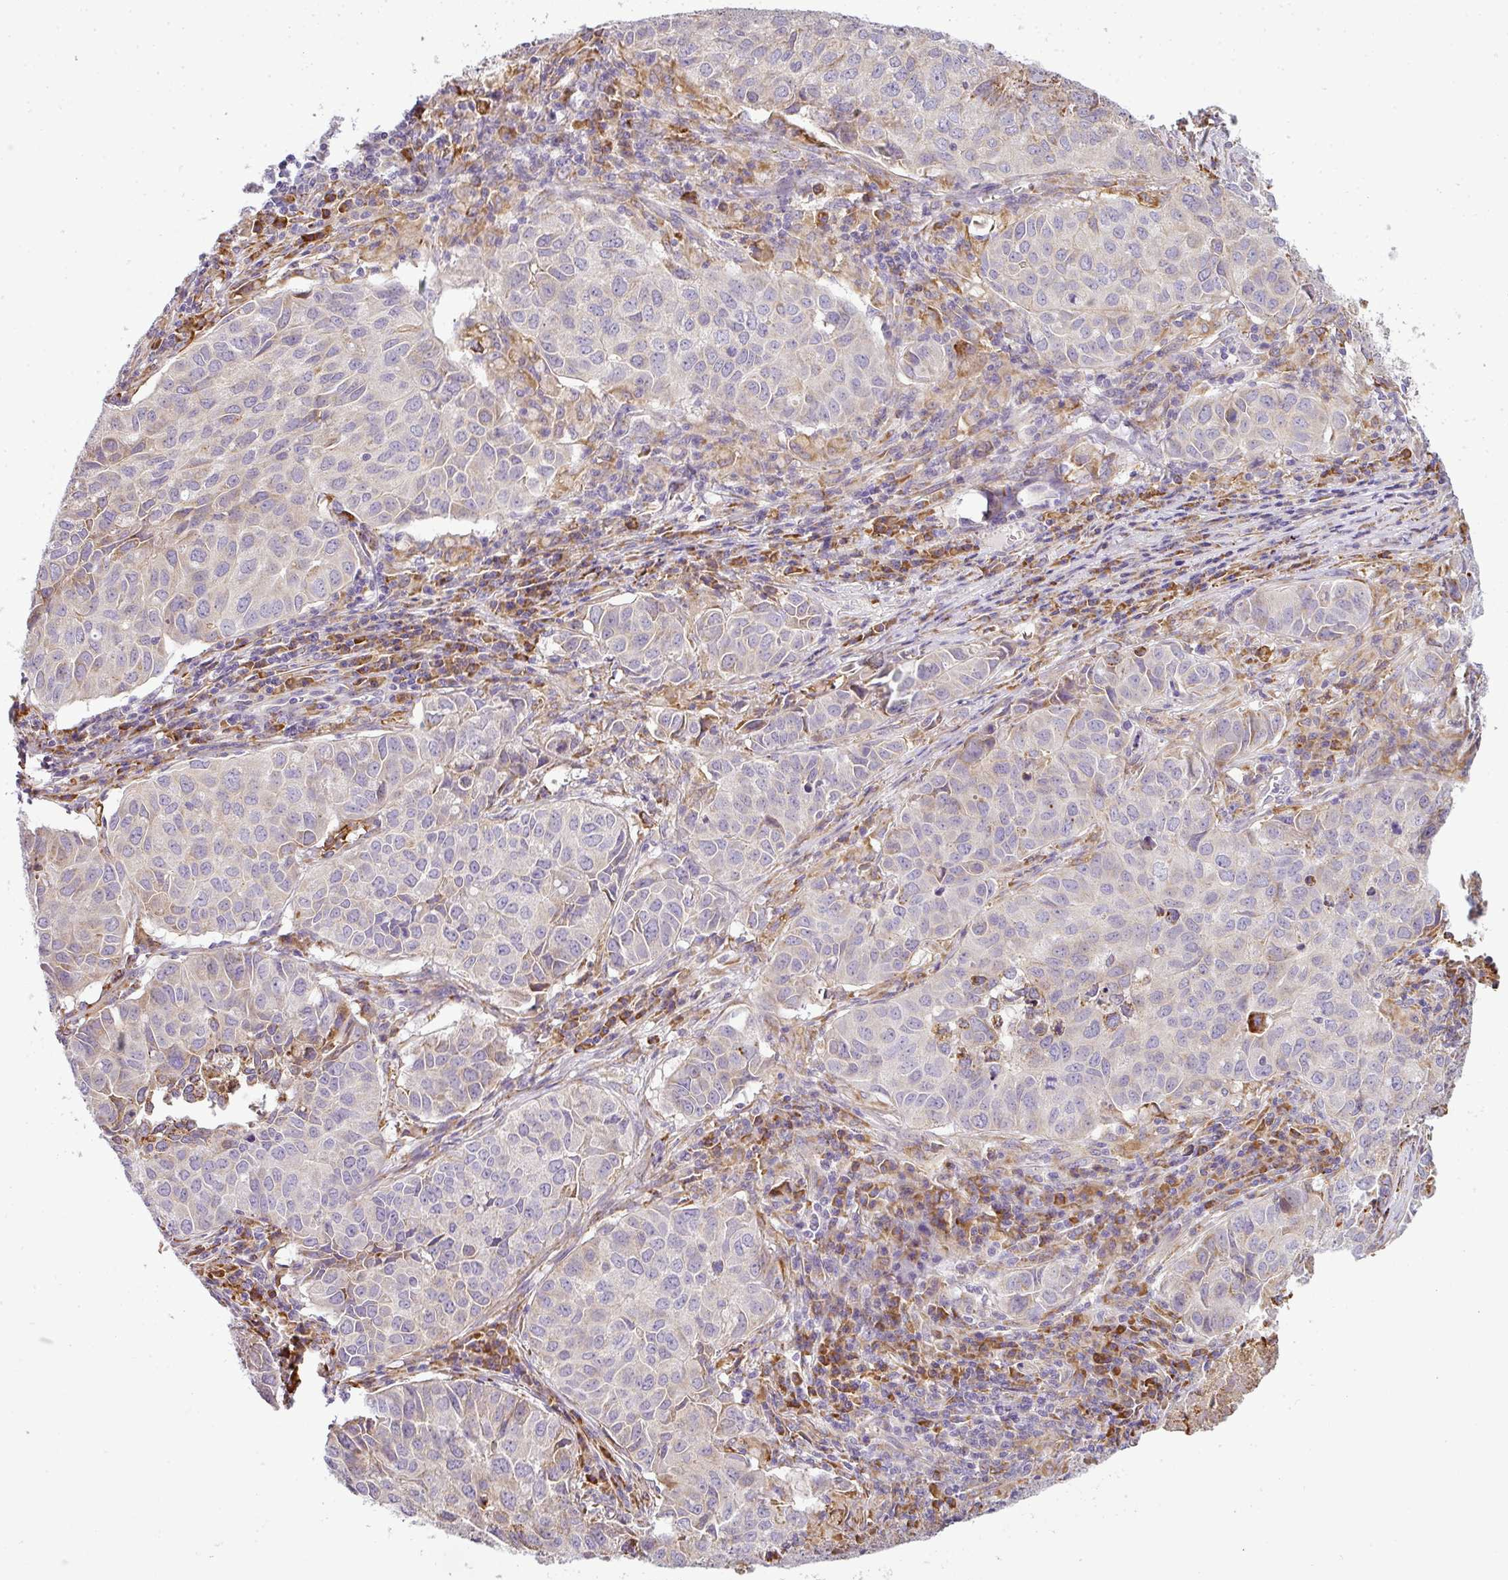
{"staining": {"intensity": "negative", "quantity": "none", "location": "none"}, "tissue": "lung cancer", "cell_type": "Tumor cells", "image_type": "cancer", "snomed": [{"axis": "morphology", "description": "Adenocarcinoma, NOS"}, {"axis": "topography", "description": "Lung"}], "caption": "Immunohistochemical staining of human lung cancer (adenocarcinoma) exhibits no significant expression in tumor cells.", "gene": "ANKRD18A", "patient": {"sex": "female", "age": 50}}